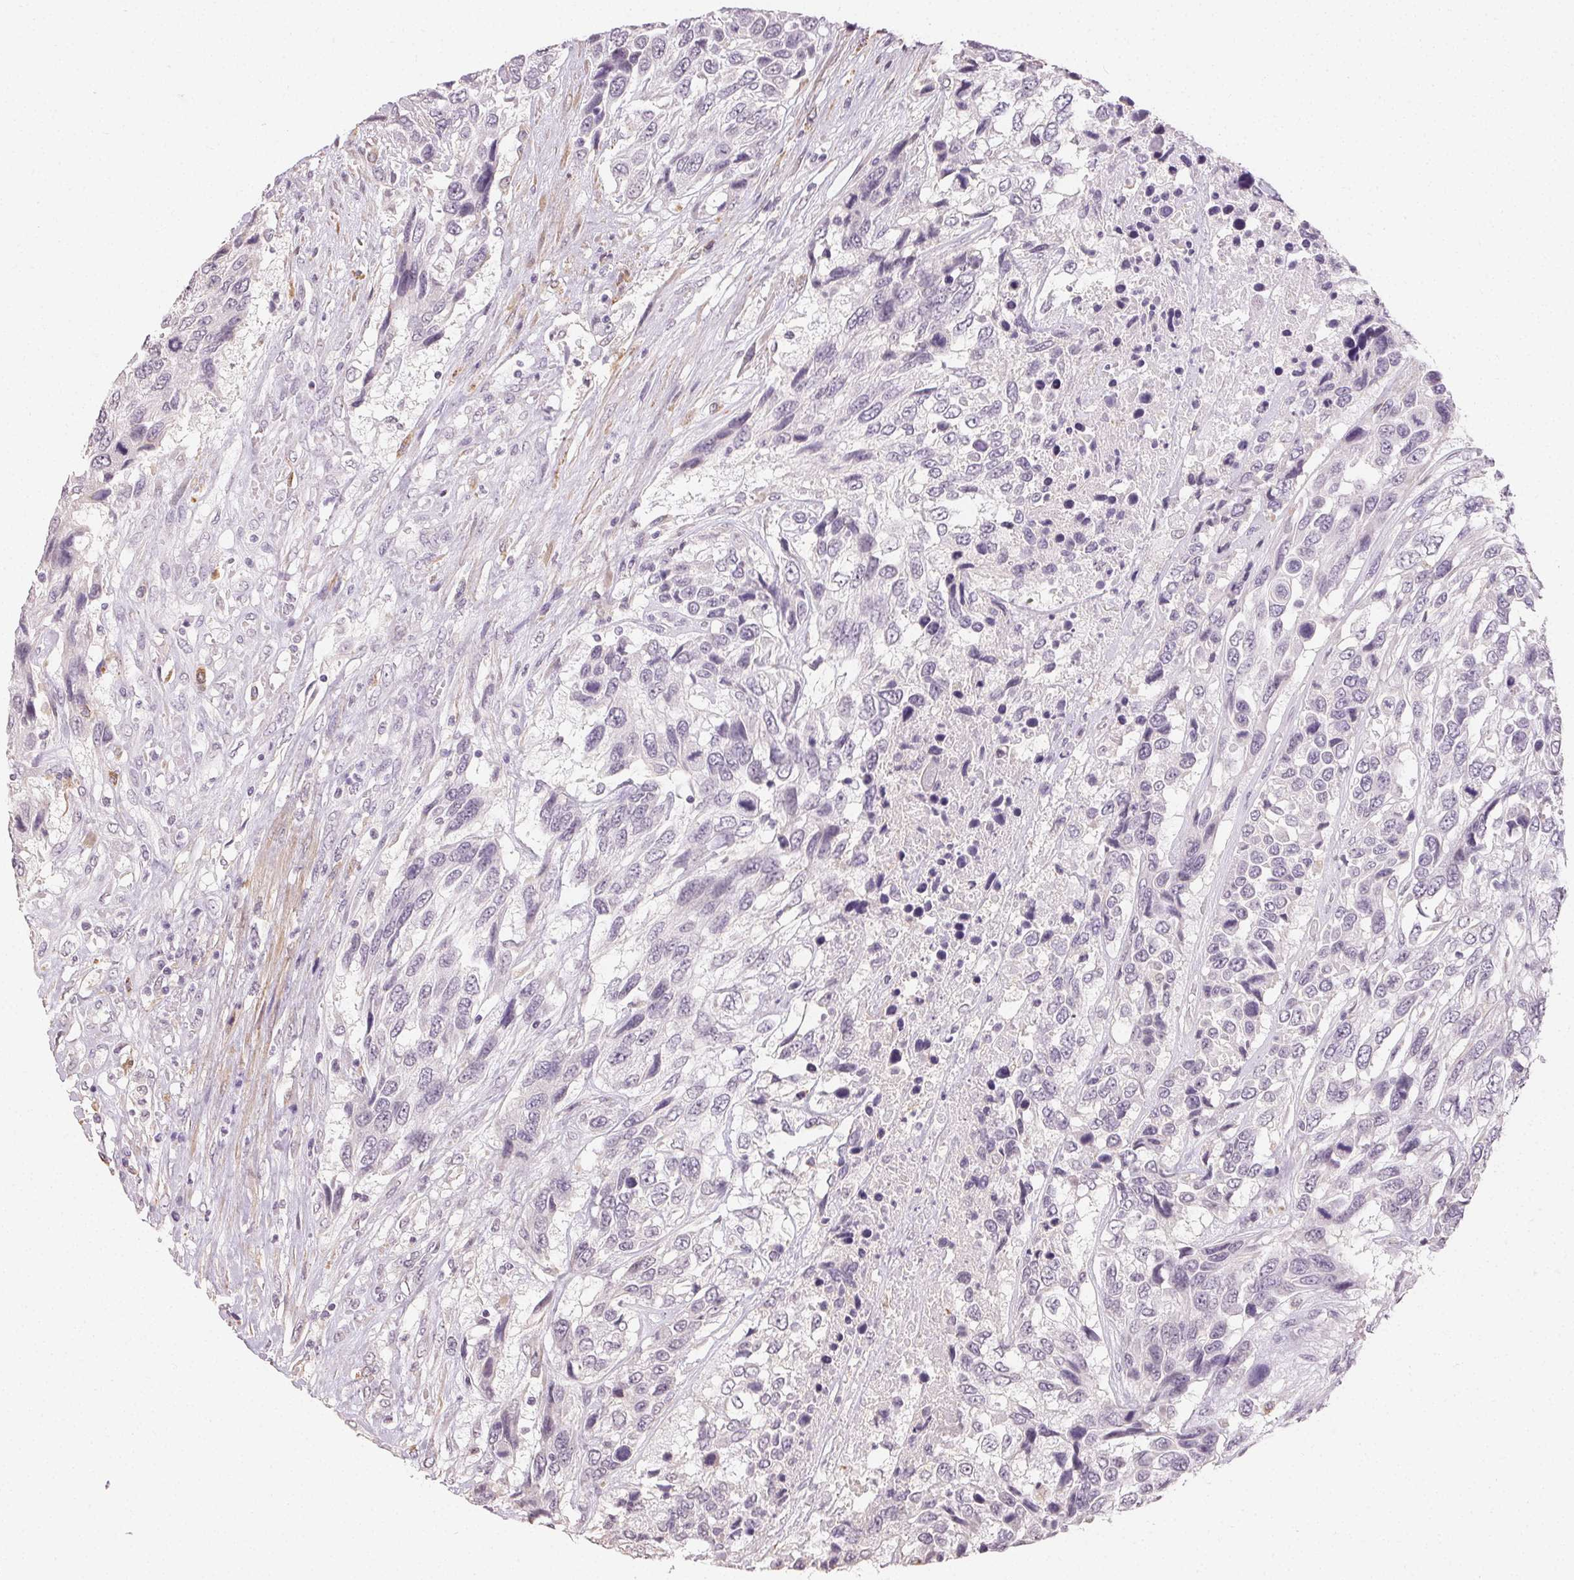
{"staining": {"intensity": "negative", "quantity": "none", "location": "none"}, "tissue": "urothelial cancer", "cell_type": "Tumor cells", "image_type": "cancer", "snomed": [{"axis": "morphology", "description": "Urothelial carcinoma, High grade"}, {"axis": "topography", "description": "Urinary bladder"}], "caption": "An image of urothelial cancer stained for a protein displays no brown staining in tumor cells.", "gene": "TMEM174", "patient": {"sex": "female", "age": 70}}